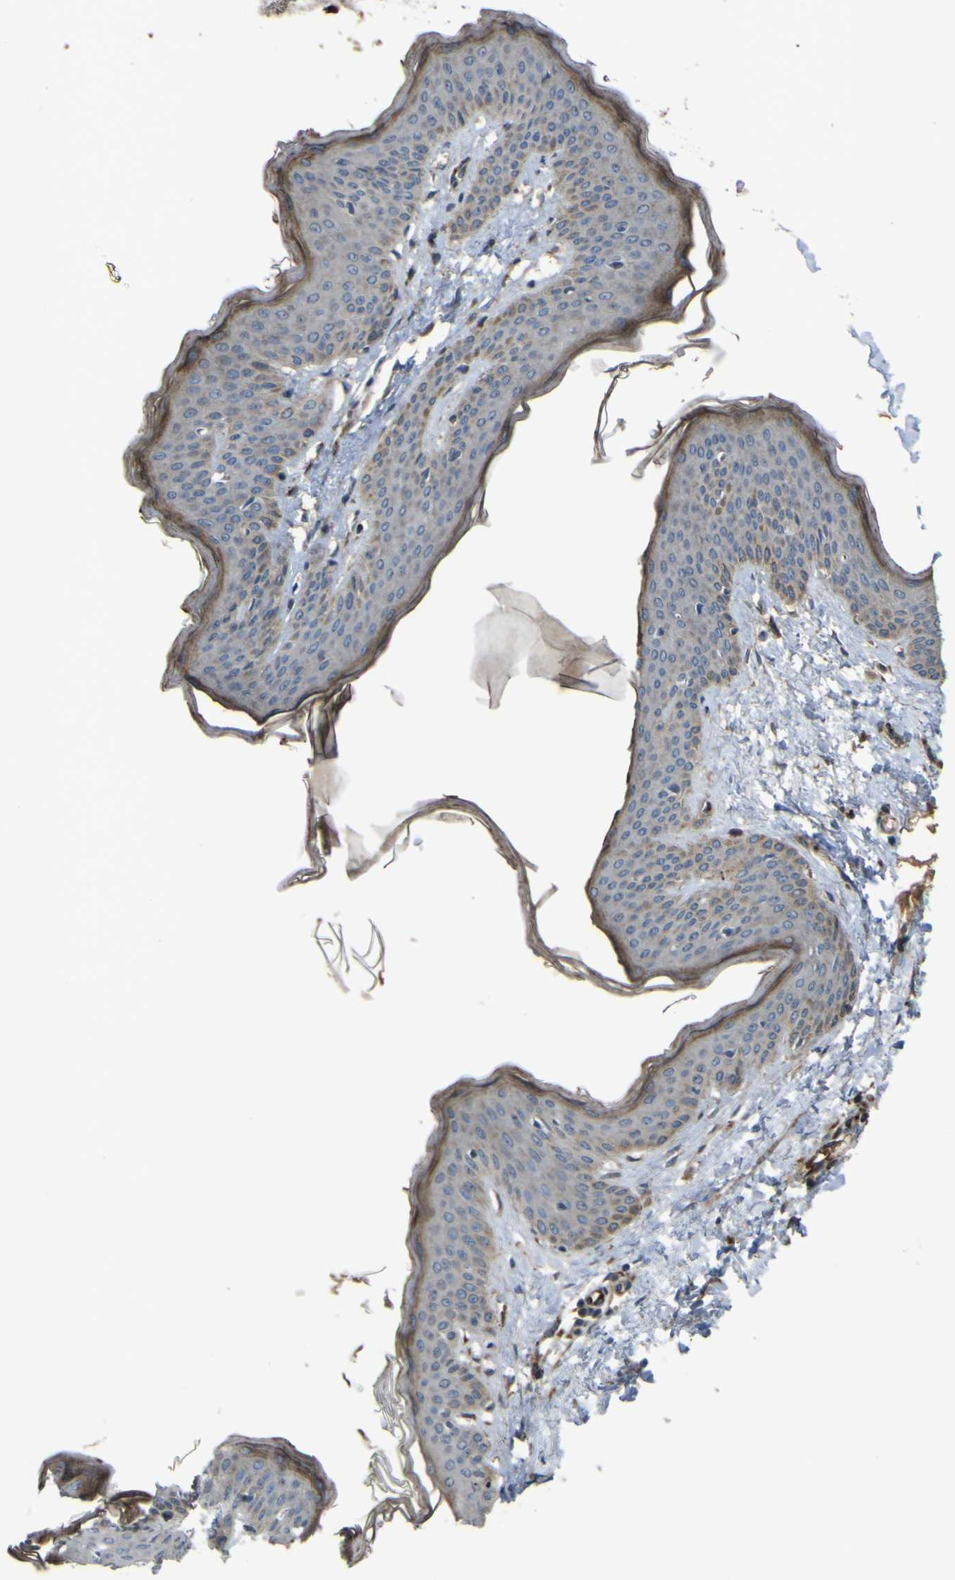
{"staining": {"intensity": "moderate", "quantity": "25%-75%", "location": "cytoplasmic/membranous"}, "tissue": "skin", "cell_type": "Fibroblasts", "image_type": "normal", "snomed": [{"axis": "morphology", "description": "Normal tissue, NOS"}, {"axis": "topography", "description": "Skin"}], "caption": "Immunohistochemistry (IHC) of benign human skin demonstrates medium levels of moderate cytoplasmic/membranous positivity in about 25%-75% of fibroblasts.", "gene": "GPLD1", "patient": {"sex": "female", "age": 17}}